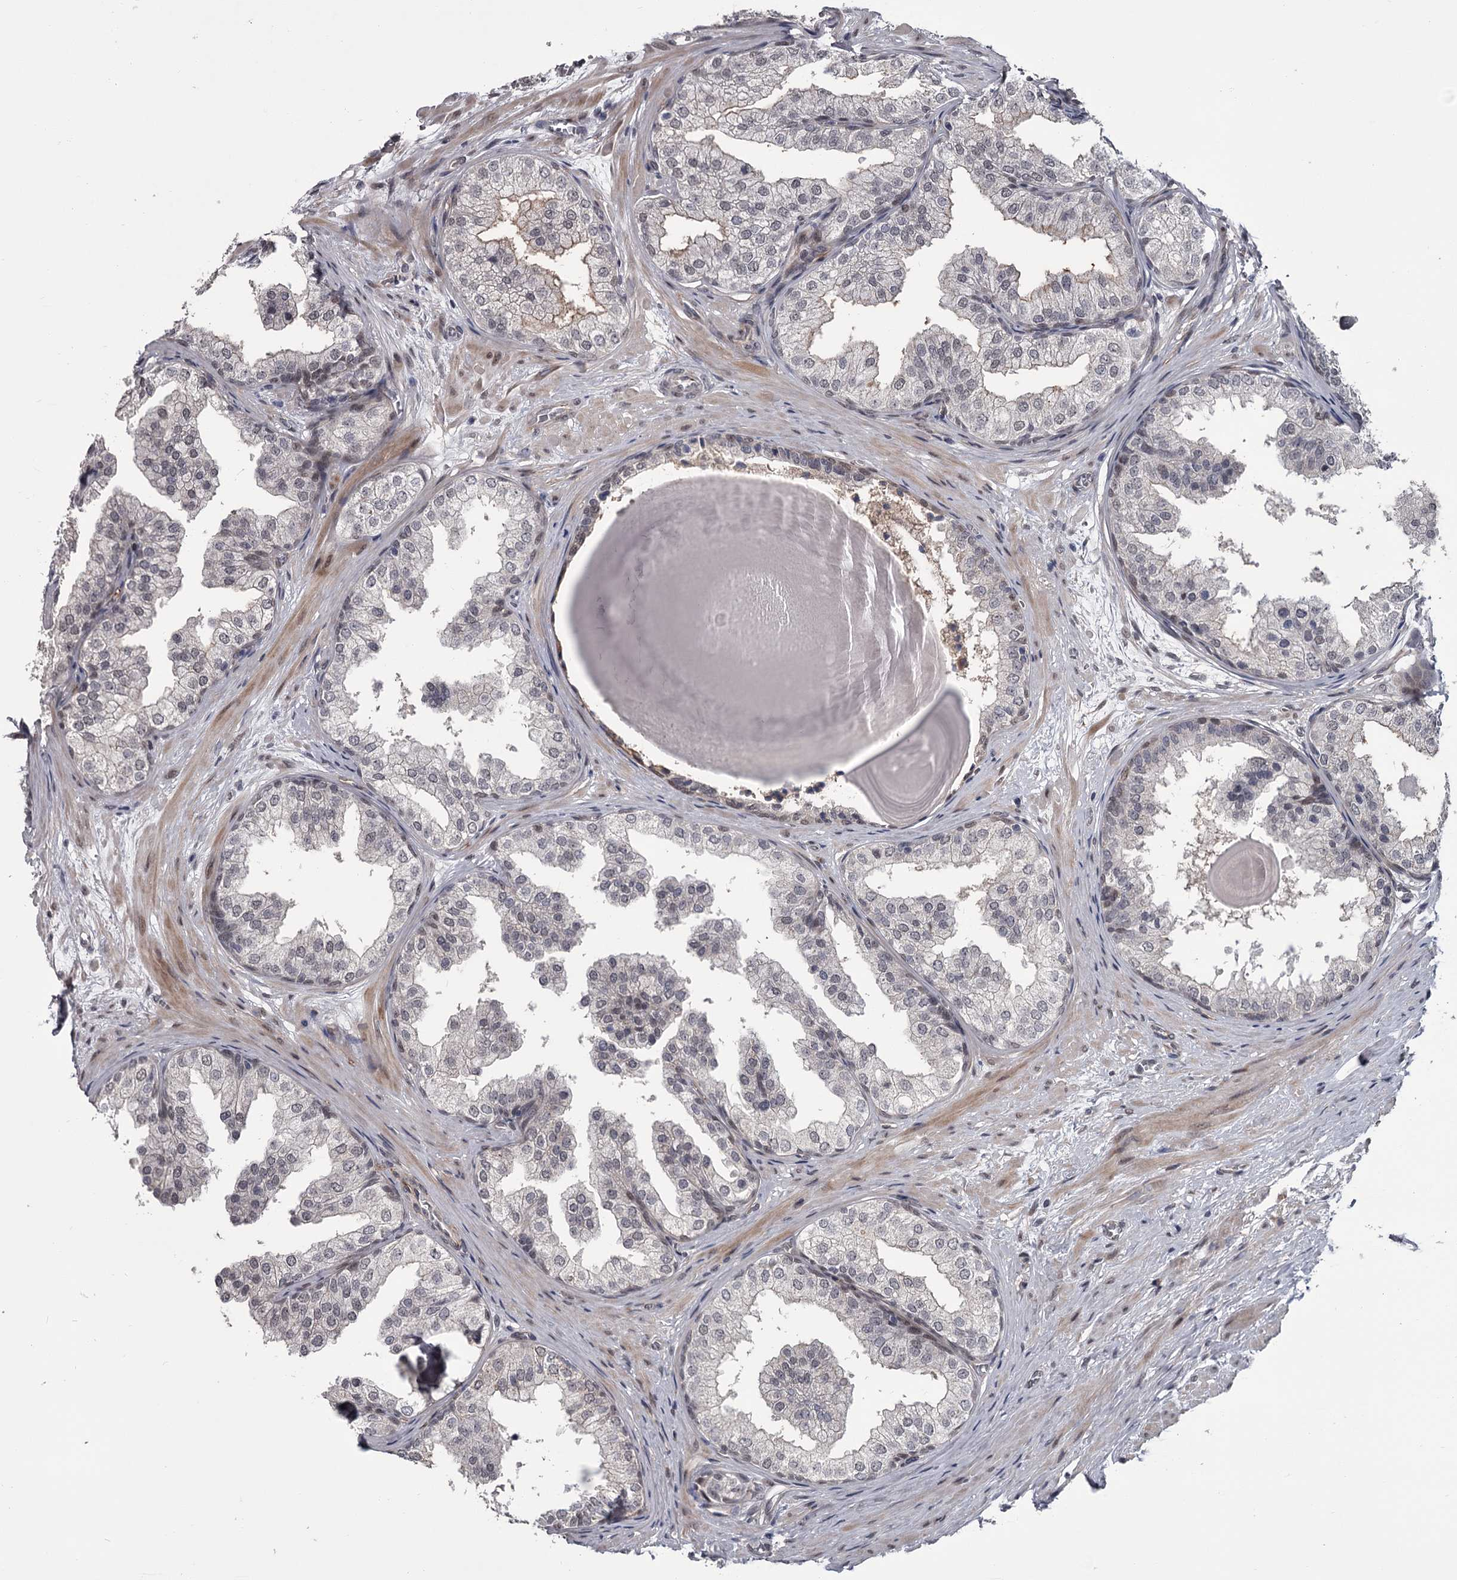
{"staining": {"intensity": "weak", "quantity": "<25%", "location": "nuclear"}, "tissue": "prostate", "cell_type": "Glandular cells", "image_type": "normal", "snomed": [{"axis": "morphology", "description": "Normal tissue, NOS"}, {"axis": "topography", "description": "Prostate"}], "caption": "This is a histopathology image of immunohistochemistry (IHC) staining of unremarkable prostate, which shows no staining in glandular cells.", "gene": "PRPF40B", "patient": {"sex": "male", "age": 48}}